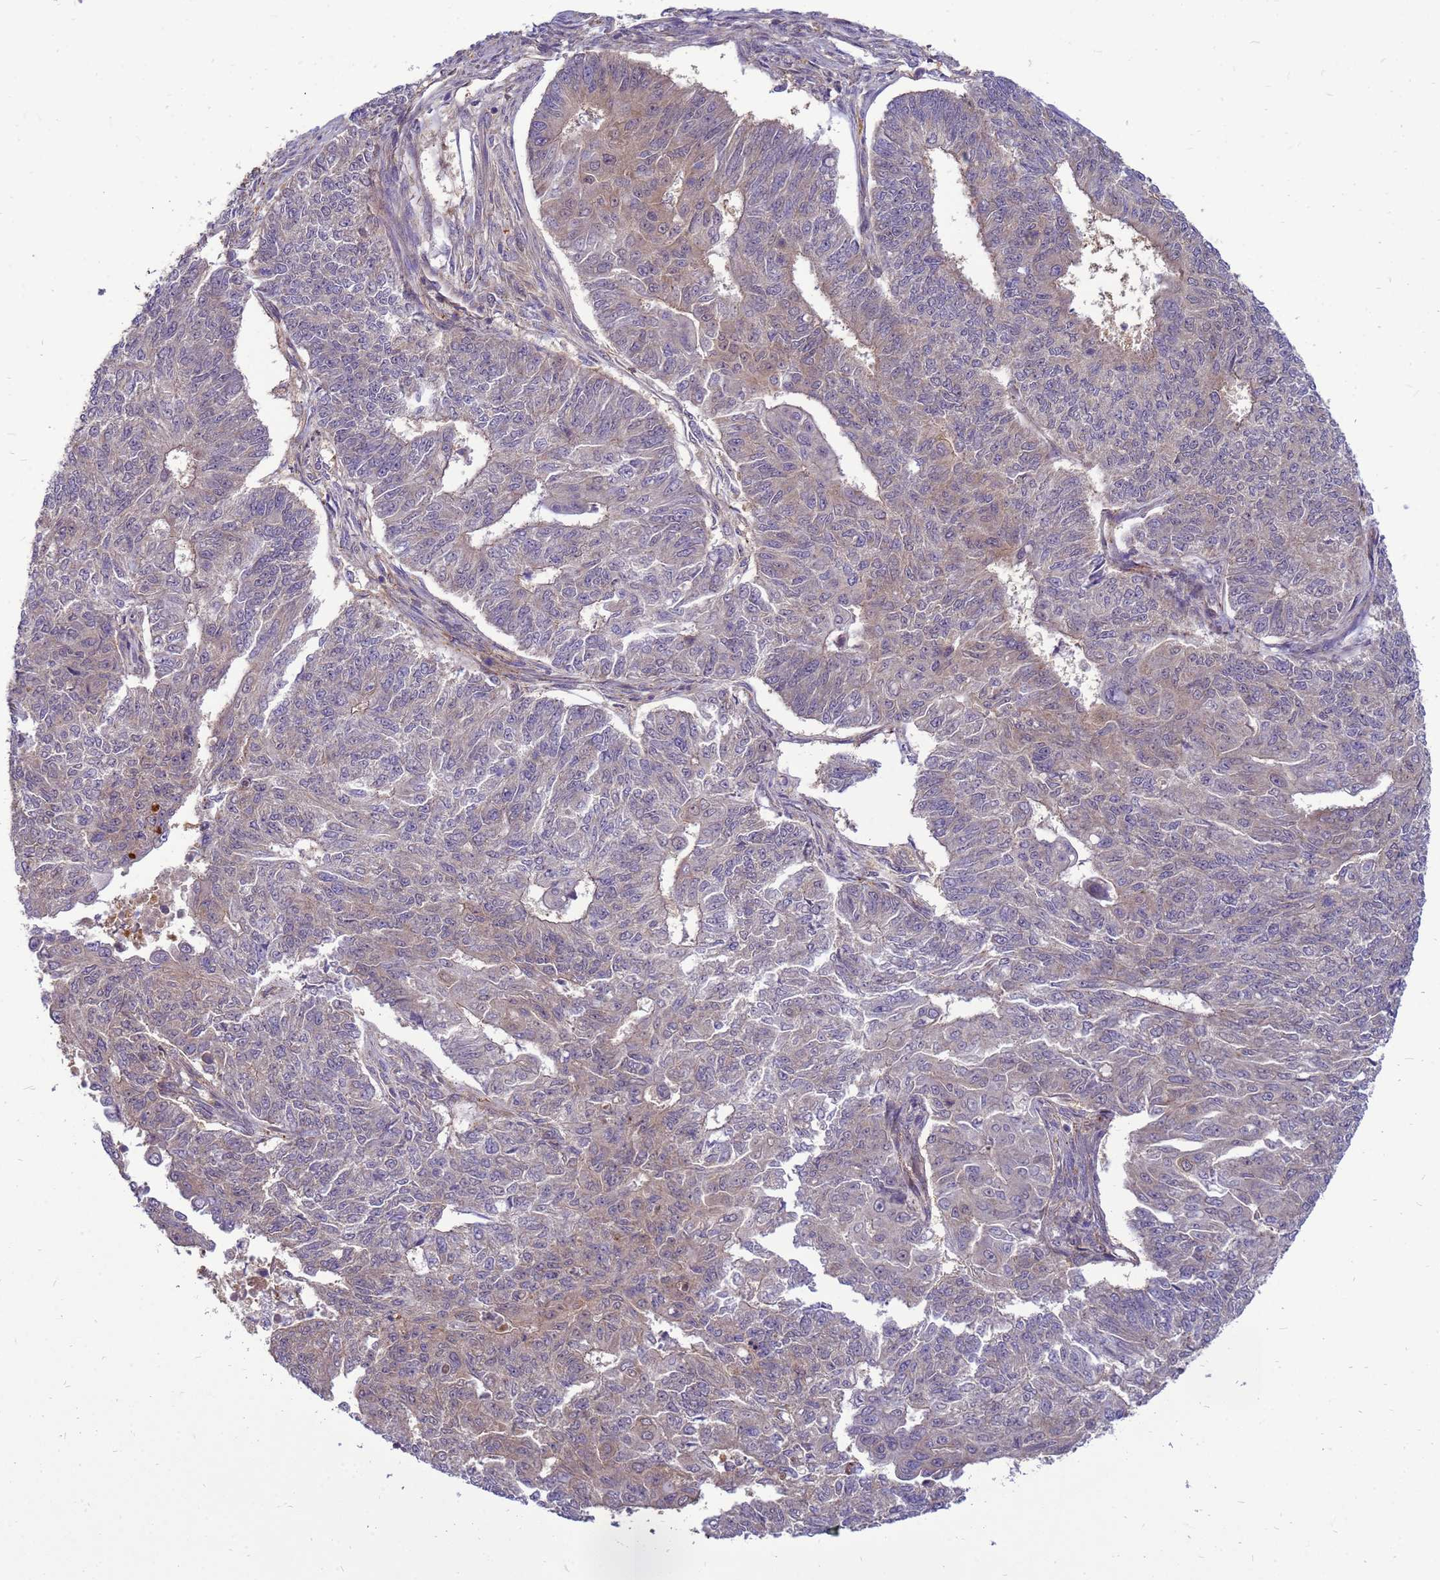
{"staining": {"intensity": "weak", "quantity": "<25%", "location": "cytoplasmic/membranous"}, "tissue": "endometrial cancer", "cell_type": "Tumor cells", "image_type": "cancer", "snomed": [{"axis": "morphology", "description": "Adenocarcinoma, NOS"}, {"axis": "topography", "description": "Endometrium"}], "caption": "Immunohistochemical staining of endometrial cancer (adenocarcinoma) shows no significant staining in tumor cells.", "gene": "ENOPH1", "patient": {"sex": "female", "age": 32}}